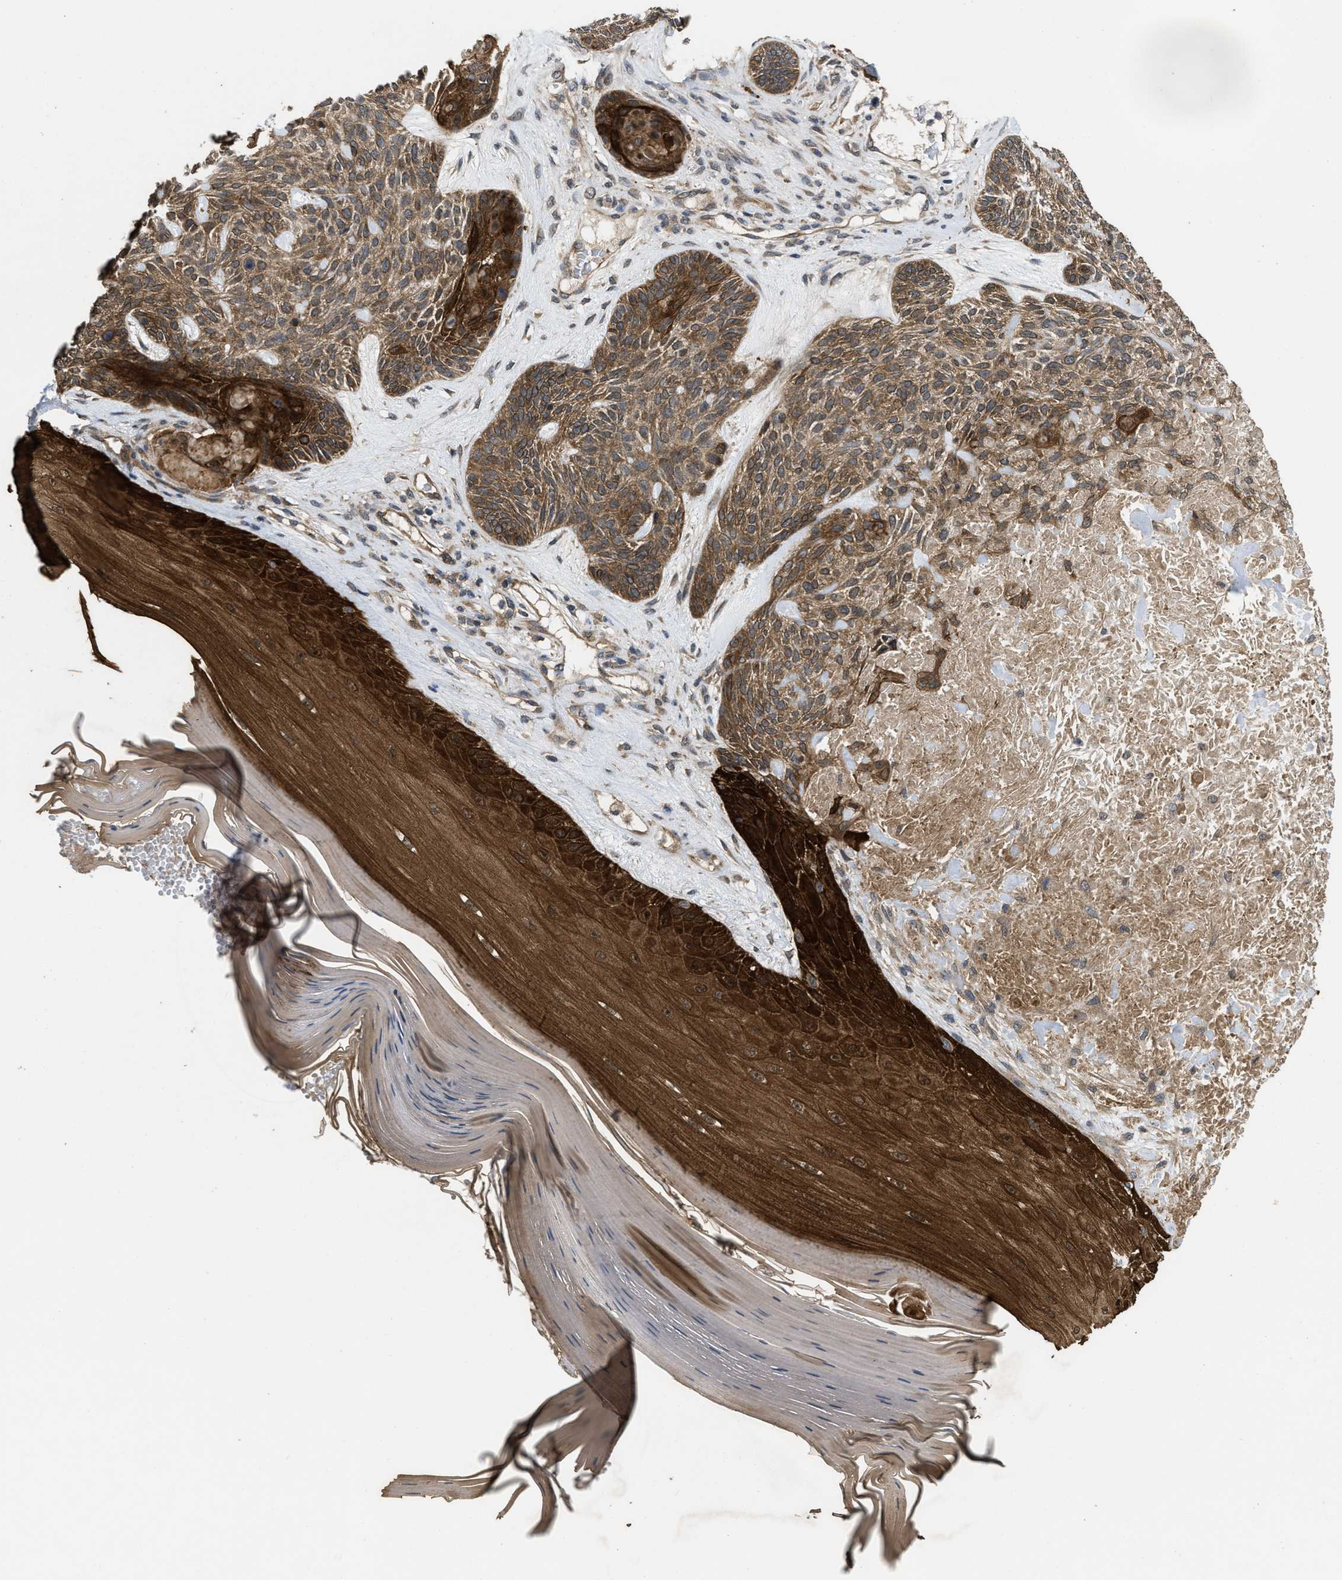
{"staining": {"intensity": "moderate", "quantity": ">75%", "location": "cytoplasmic/membranous"}, "tissue": "skin cancer", "cell_type": "Tumor cells", "image_type": "cancer", "snomed": [{"axis": "morphology", "description": "Basal cell carcinoma"}, {"axis": "topography", "description": "Skin"}], "caption": "Skin cancer (basal cell carcinoma) stained with immunohistochemistry (IHC) demonstrates moderate cytoplasmic/membranous positivity in approximately >75% of tumor cells.", "gene": "FZD6", "patient": {"sex": "male", "age": 55}}